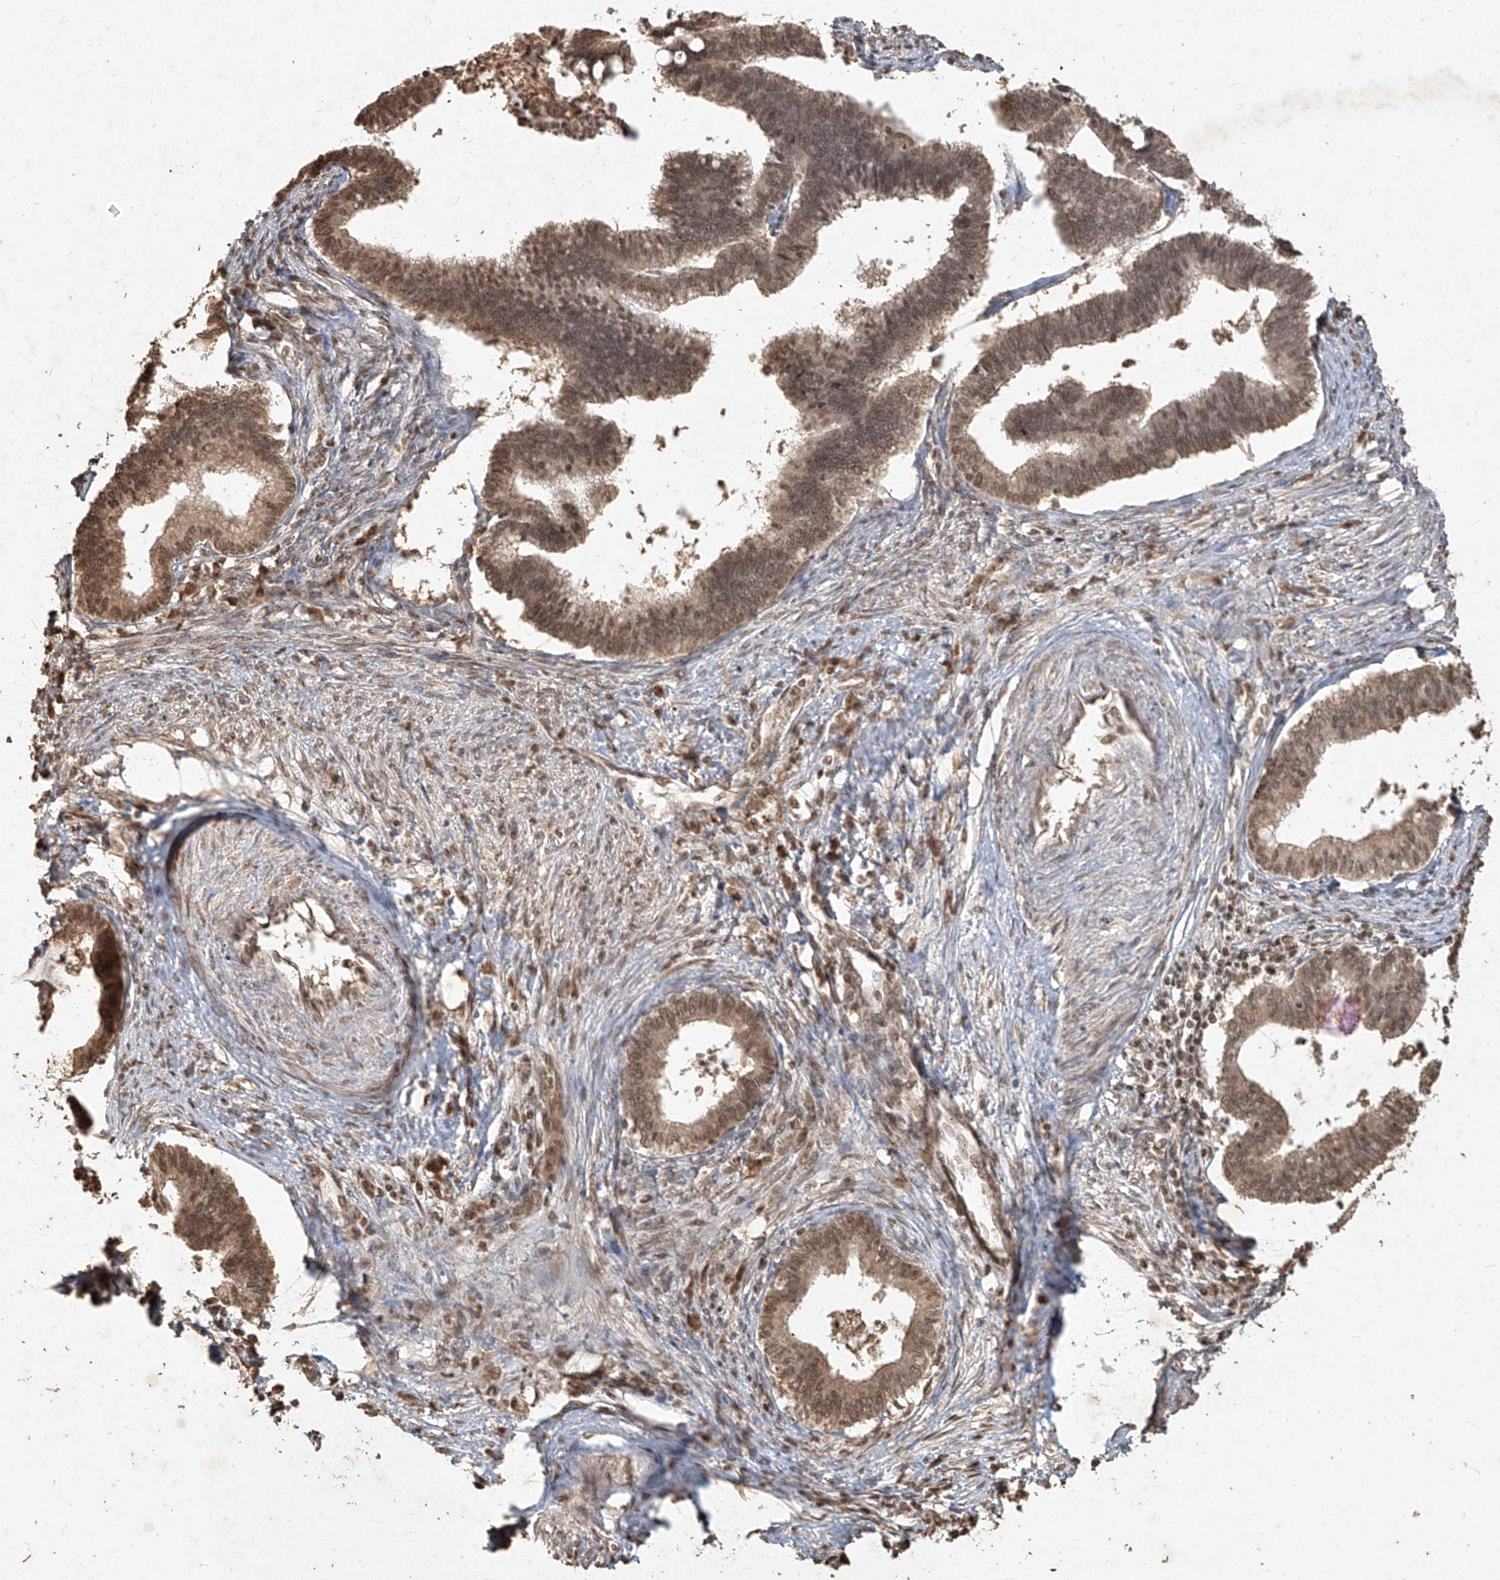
{"staining": {"intensity": "moderate", "quantity": ">75%", "location": "cytoplasmic/membranous,nuclear"}, "tissue": "cervical cancer", "cell_type": "Tumor cells", "image_type": "cancer", "snomed": [{"axis": "morphology", "description": "Adenocarcinoma, NOS"}, {"axis": "topography", "description": "Cervix"}], "caption": "Cervical cancer (adenocarcinoma) stained with DAB (3,3'-diaminobenzidine) IHC demonstrates medium levels of moderate cytoplasmic/membranous and nuclear staining in approximately >75% of tumor cells. The staining was performed using DAB (3,3'-diaminobenzidine), with brown indicating positive protein expression. Nuclei are stained blue with hematoxylin.", "gene": "UBE2K", "patient": {"sex": "female", "age": 36}}